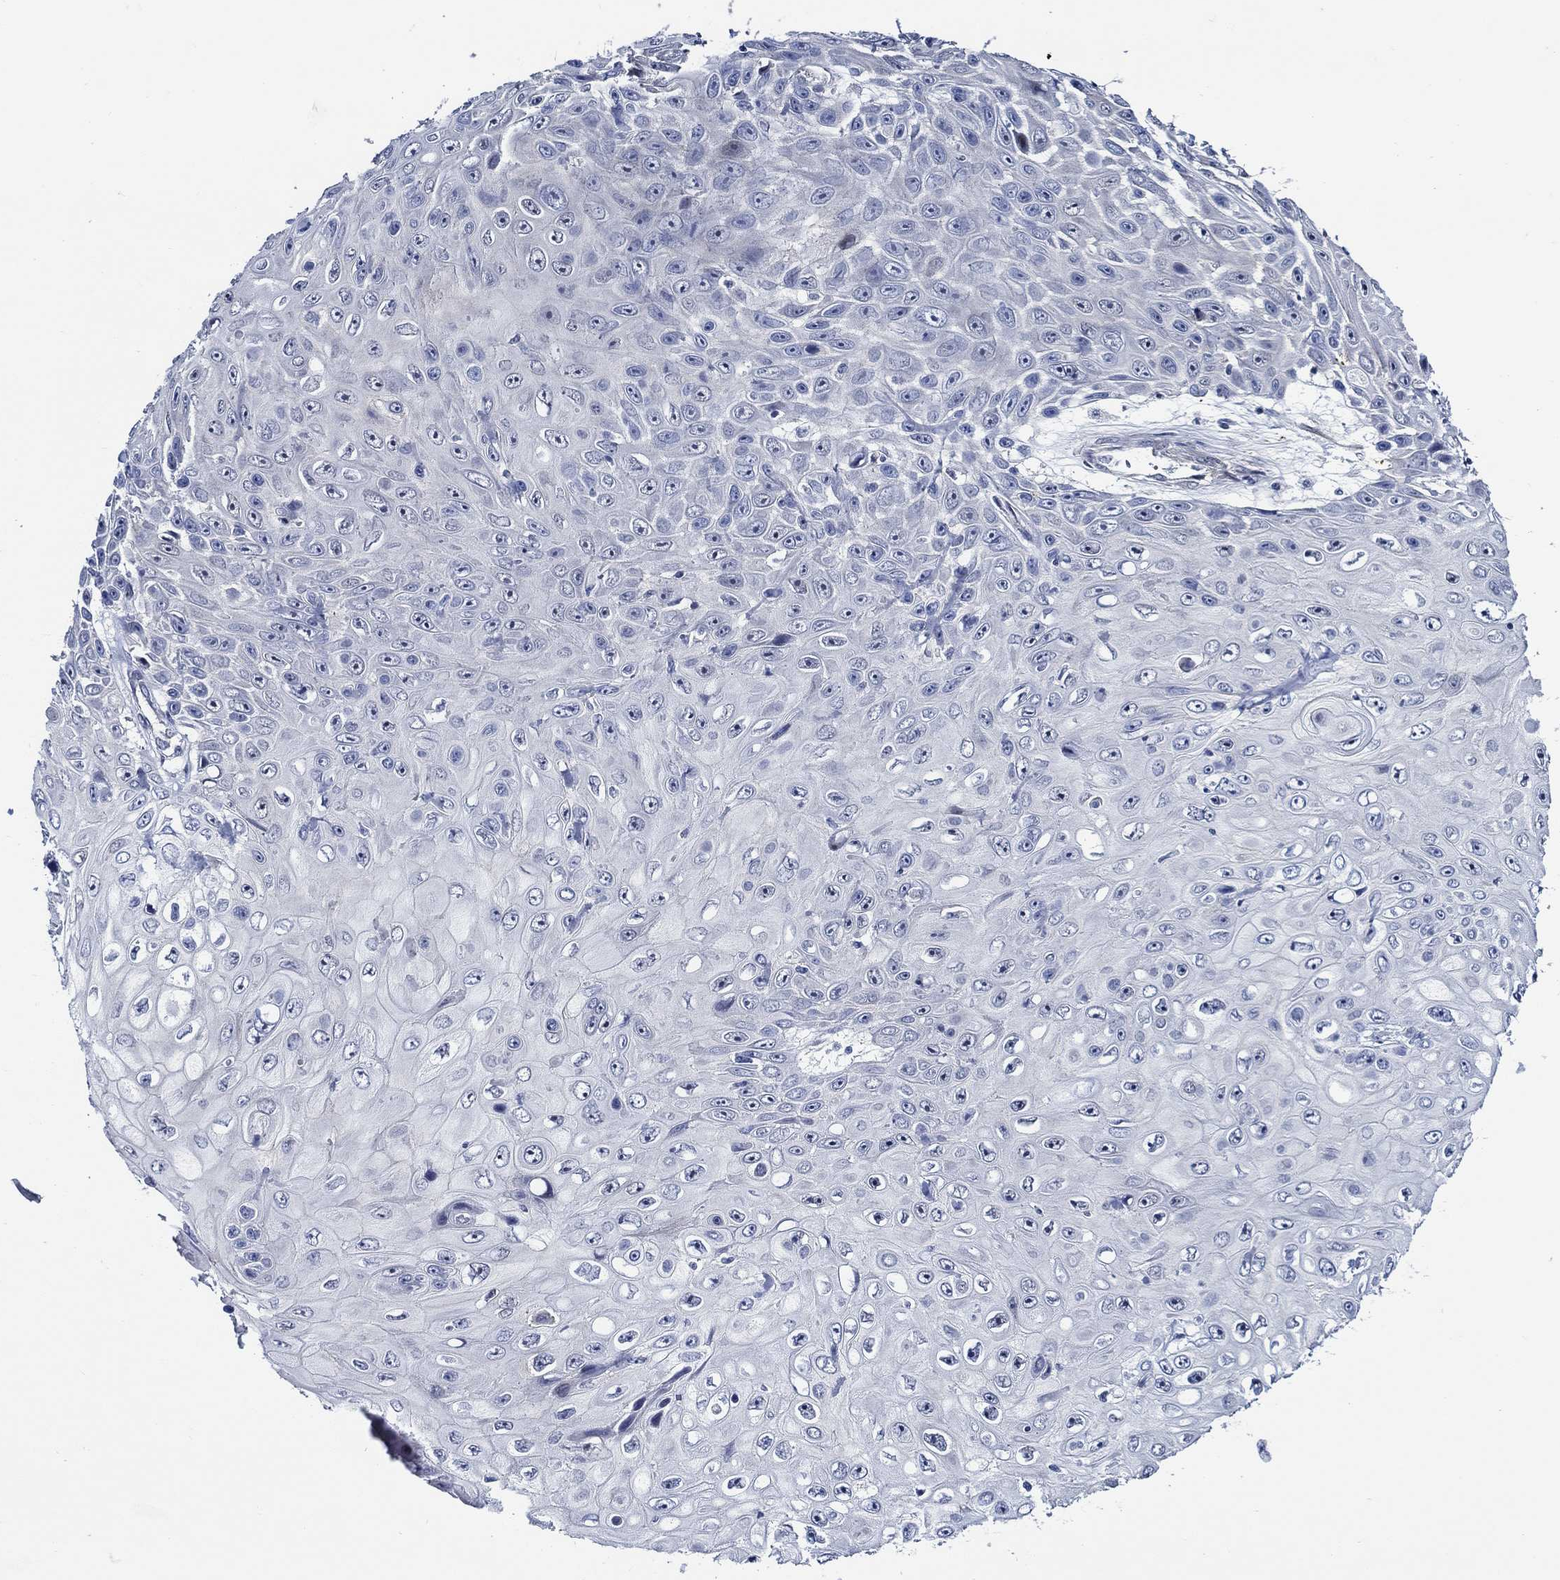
{"staining": {"intensity": "negative", "quantity": "none", "location": "none"}, "tissue": "skin cancer", "cell_type": "Tumor cells", "image_type": "cancer", "snomed": [{"axis": "morphology", "description": "Squamous cell carcinoma, NOS"}, {"axis": "topography", "description": "Skin"}], "caption": "High power microscopy photomicrograph of an immunohistochemistry (IHC) image of squamous cell carcinoma (skin), revealing no significant positivity in tumor cells.", "gene": "C8orf48", "patient": {"sex": "male", "age": 82}}